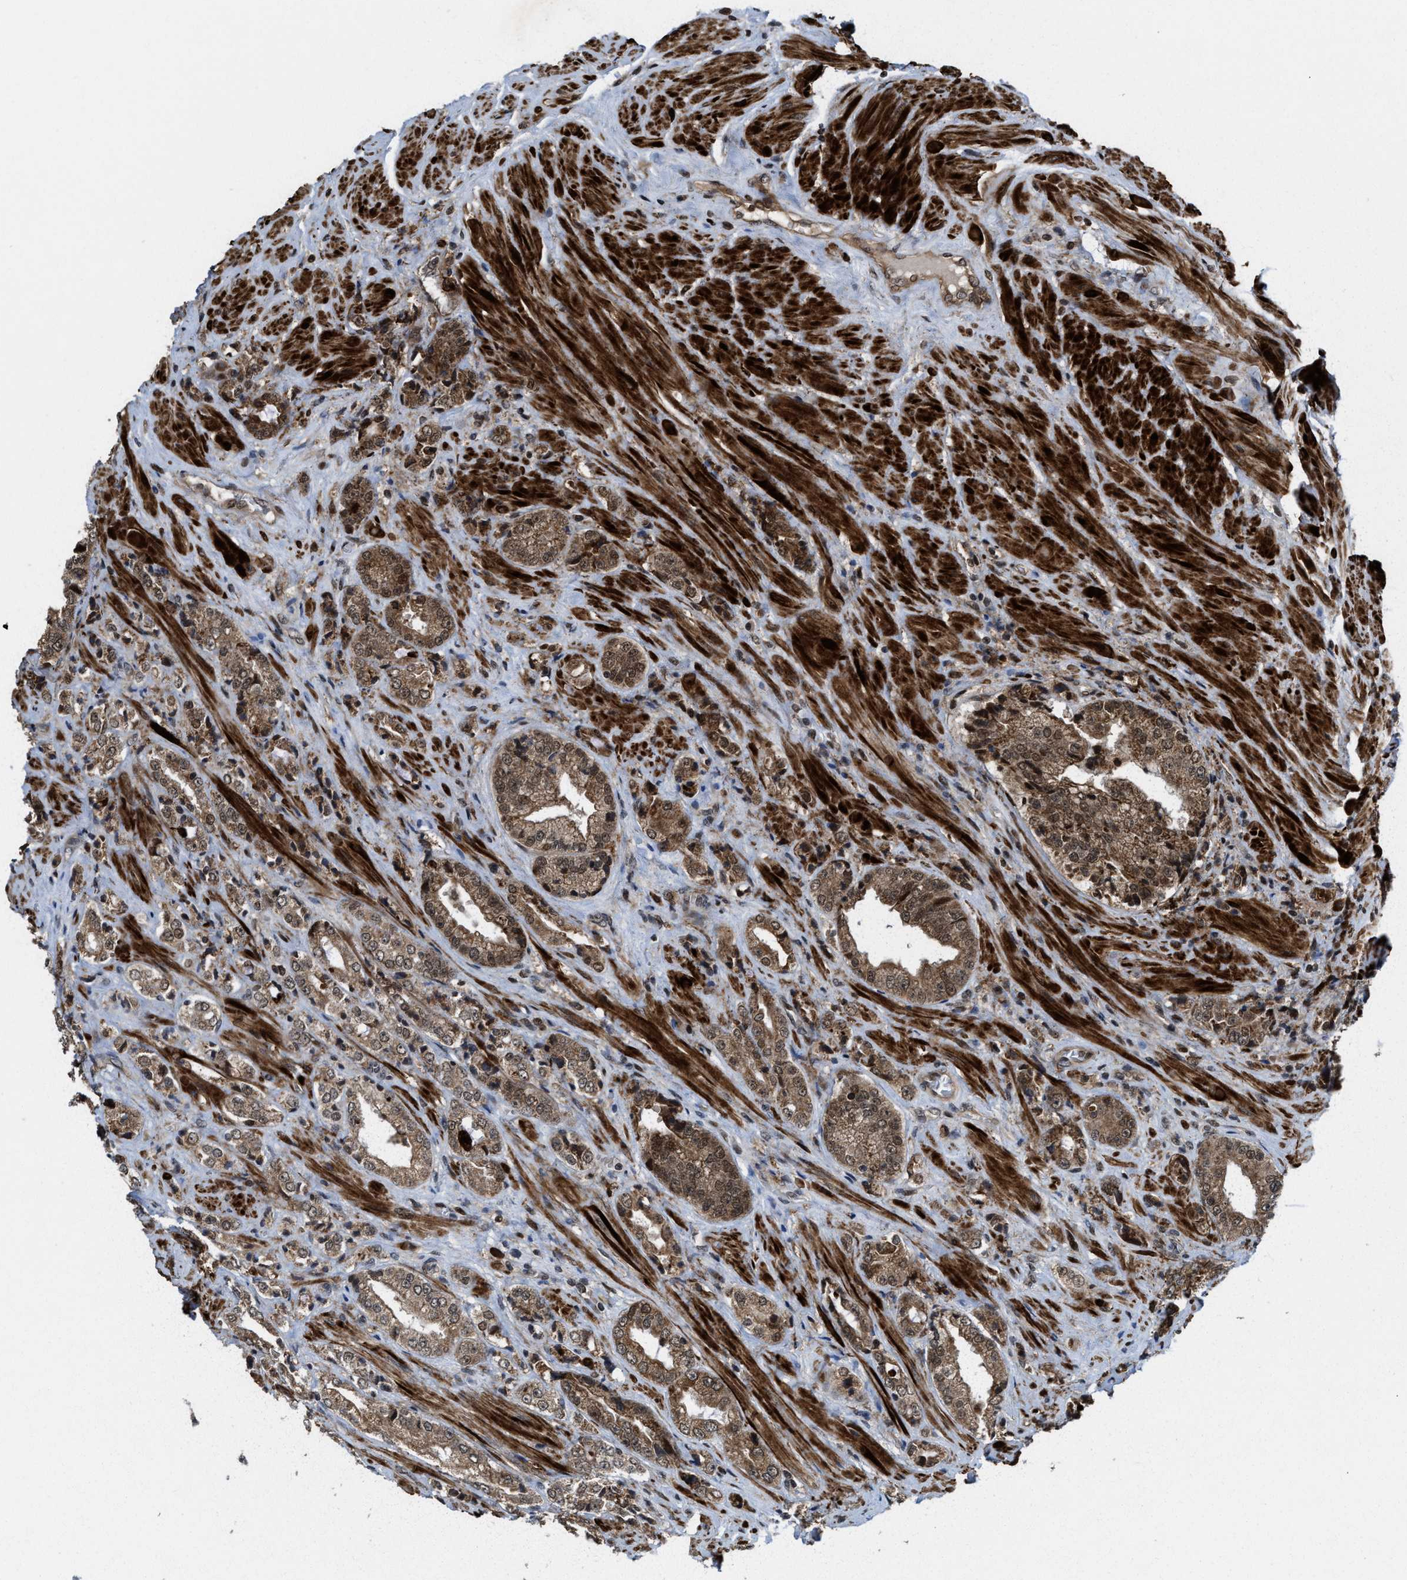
{"staining": {"intensity": "moderate", "quantity": ">75%", "location": "cytoplasmic/membranous"}, "tissue": "prostate cancer", "cell_type": "Tumor cells", "image_type": "cancer", "snomed": [{"axis": "morphology", "description": "Adenocarcinoma, High grade"}, {"axis": "topography", "description": "Prostate"}], "caption": "This is an image of immunohistochemistry staining of adenocarcinoma (high-grade) (prostate), which shows moderate staining in the cytoplasmic/membranous of tumor cells.", "gene": "ZNF250", "patient": {"sex": "male", "age": 61}}